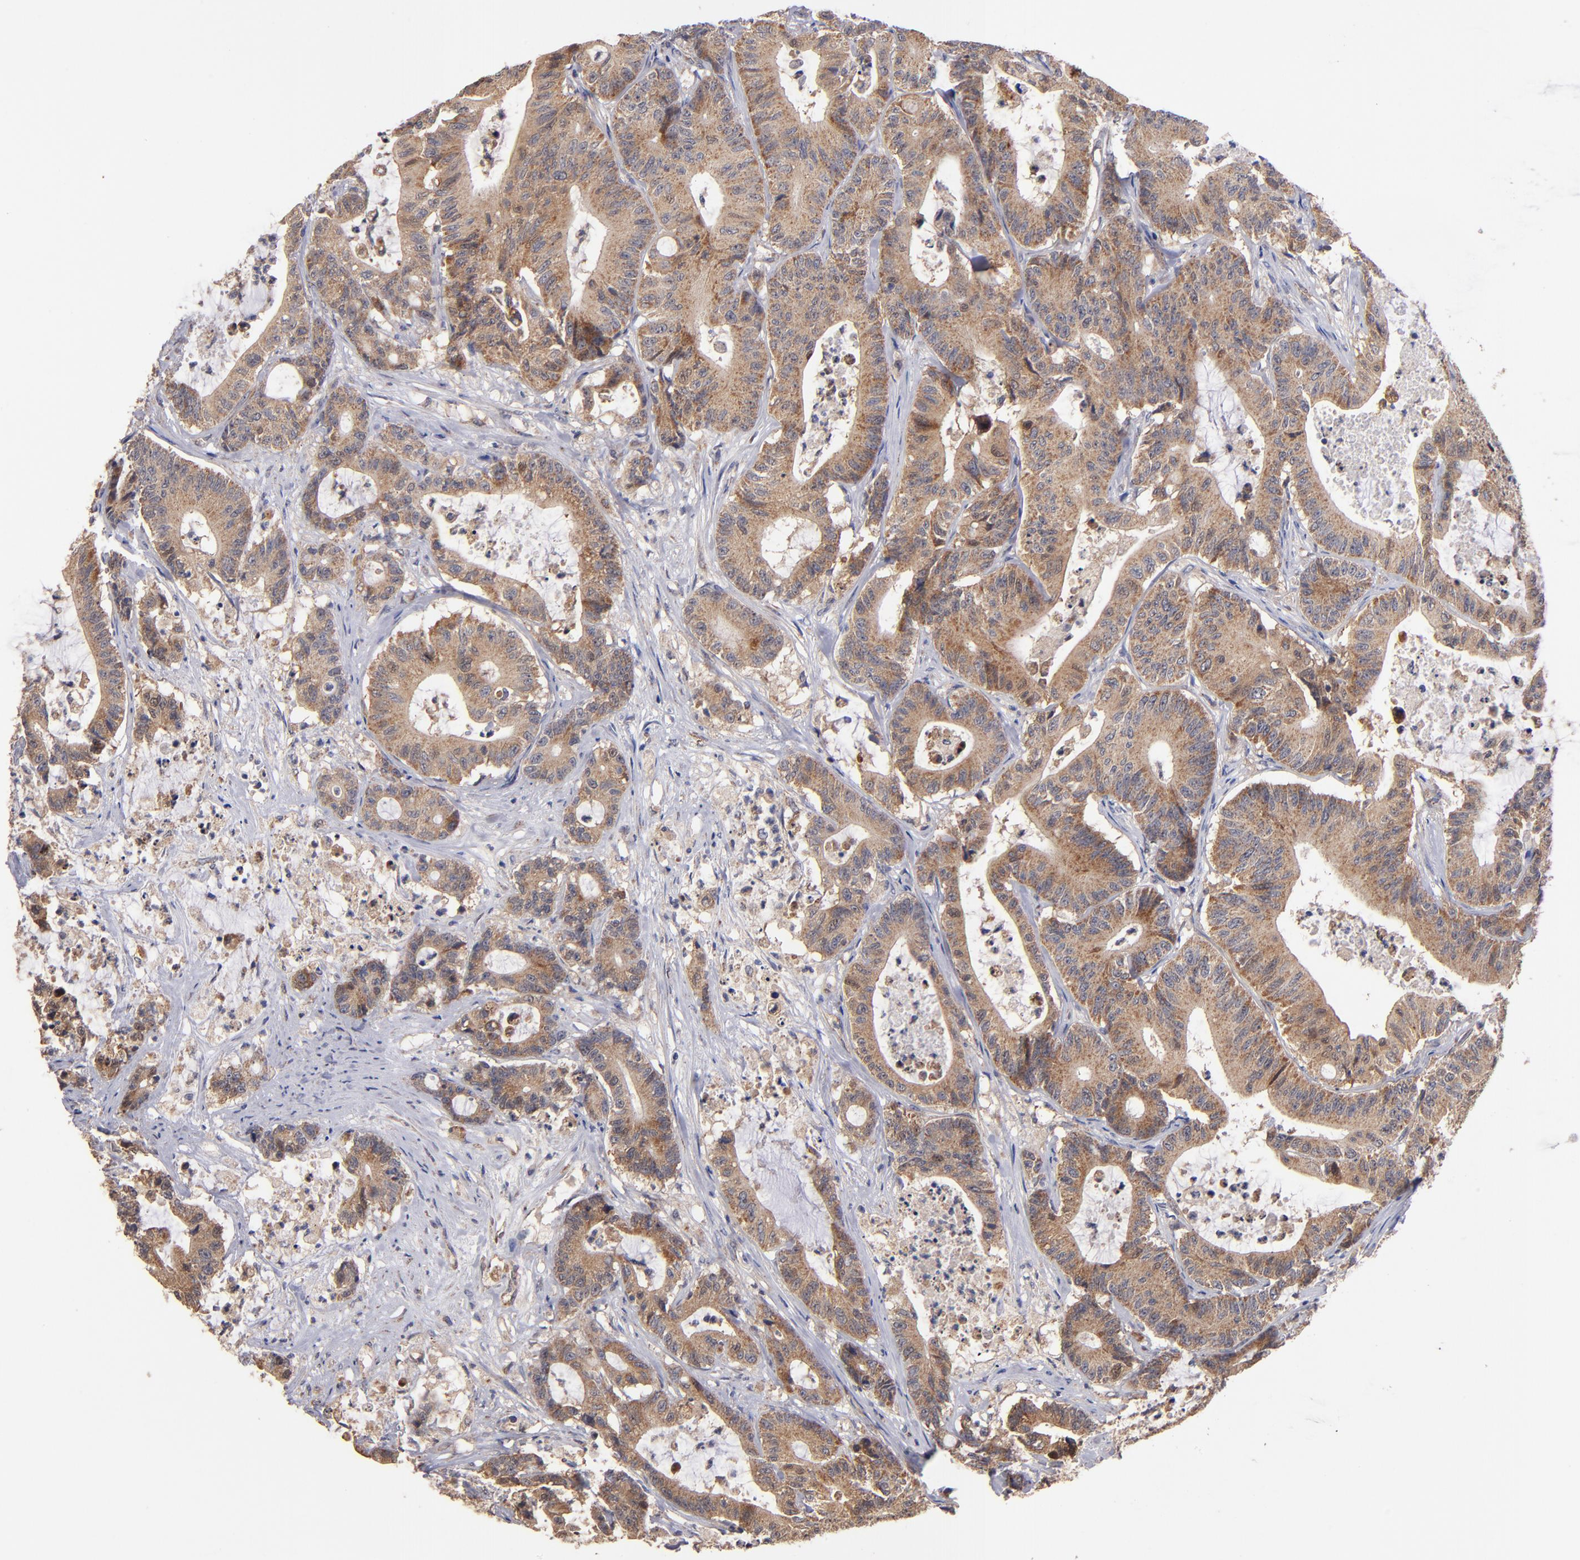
{"staining": {"intensity": "weak", "quantity": ">75%", "location": "cytoplasmic/membranous"}, "tissue": "colorectal cancer", "cell_type": "Tumor cells", "image_type": "cancer", "snomed": [{"axis": "morphology", "description": "Adenocarcinoma, NOS"}, {"axis": "topography", "description": "Colon"}], "caption": "IHC staining of colorectal cancer (adenocarcinoma), which displays low levels of weak cytoplasmic/membranous positivity in about >75% of tumor cells indicating weak cytoplasmic/membranous protein positivity. The staining was performed using DAB (brown) for protein detection and nuclei were counterstained in hematoxylin (blue).", "gene": "DIABLO", "patient": {"sex": "female", "age": 84}}